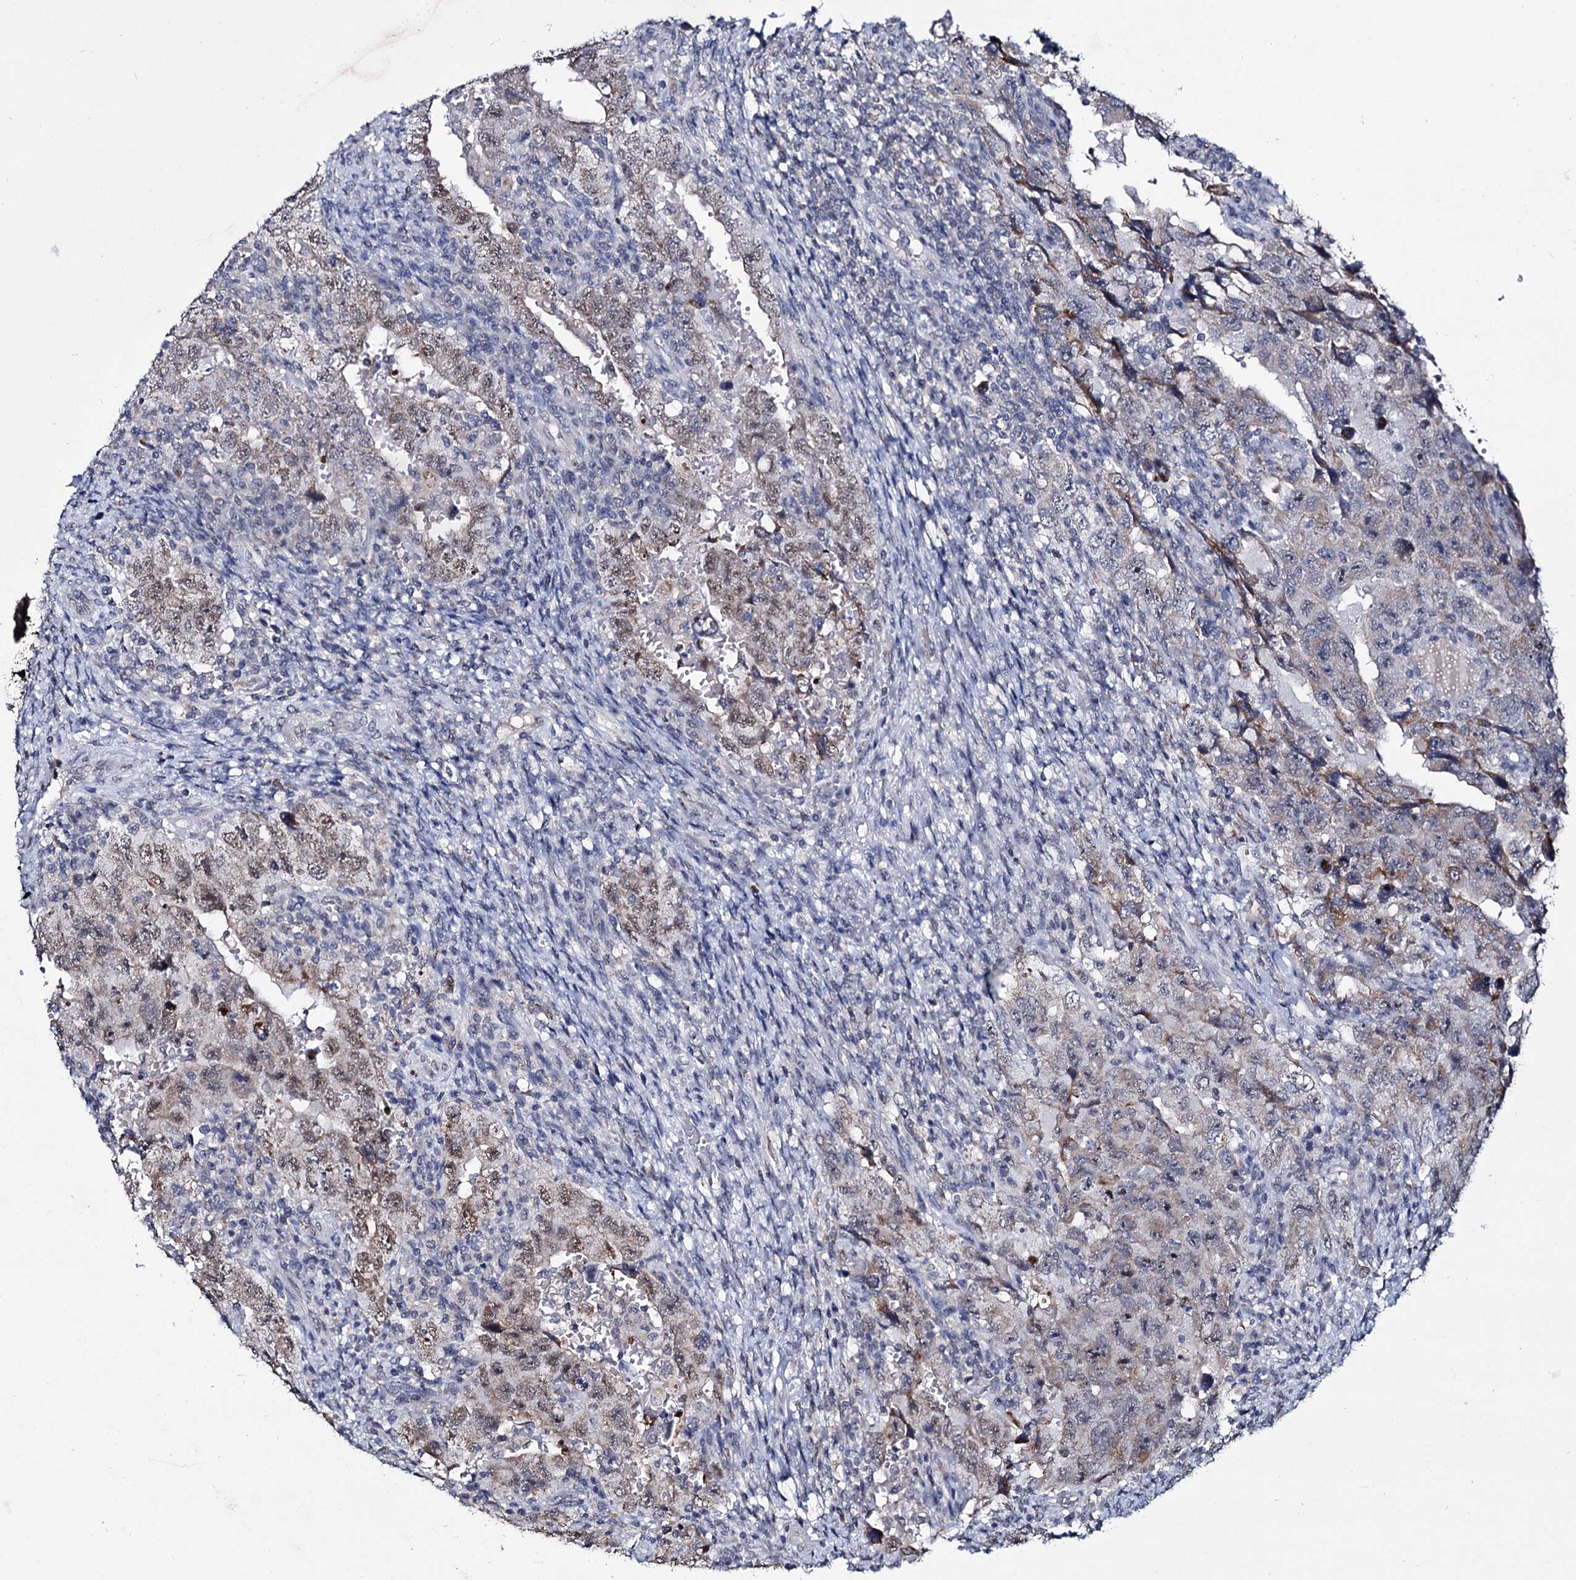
{"staining": {"intensity": "moderate", "quantity": "<25%", "location": "nuclear"}, "tissue": "testis cancer", "cell_type": "Tumor cells", "image_type": "cancer", "snomed": [{"axis": "morphology", "description": "Carcinoma, Embryonal, NOS"}, {"axis": "topography", "description": "Testis"}], "caption": "Immunohistochemical staining of testis embryonal carcinoma demonstrates moderate nuclear protein expression in approximately <25% of tumor cells. (DAB (3,3'-diaminobenzidine) = brown stain, brightfield microscopy at high magnification).", "gene": "RPUSD4", "patient": {"sex": "male", "age": 26}}